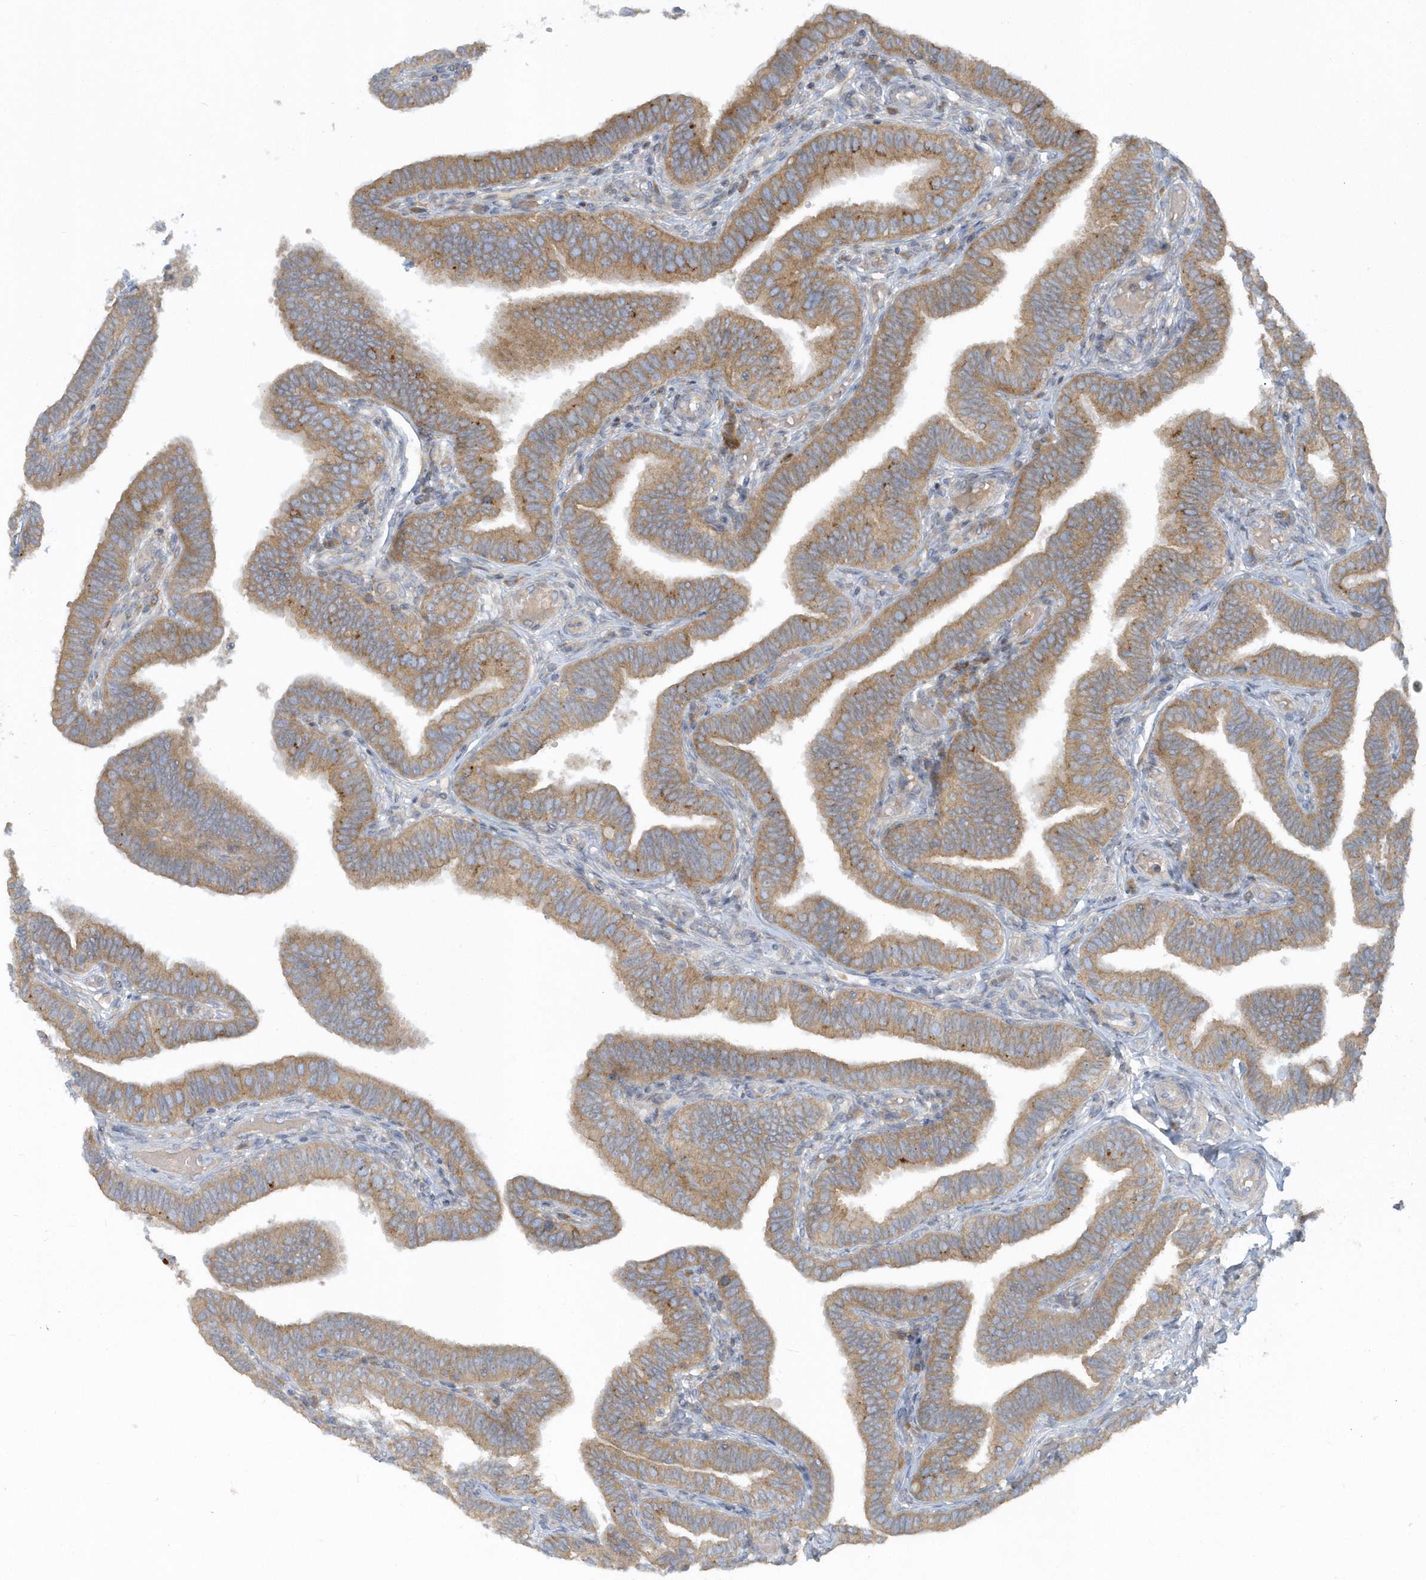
{"staining": {"intensity": "moderate", "quantity": ">75%", "location": "cytoplasmic/membranous"}, "tissue": "fallopian tube", "cell_type": "Glandular cells", "image_type": "normal", "snomed": [{"axis": "morphology", "description": "Normal tissue, NOS"}, {"axis": "topography", "description": "Fallopian tube"}], "caption": "The micrograph displays a brown stain indicating the presence of a protein in the cytoplasmic/membranous of glandular cells in fallopian tube. (brown staining indicates protein expression, while blue staining denotes nuclei).", "gene": "CNOT10", "patient": {"sex": "female", "age": 39}}